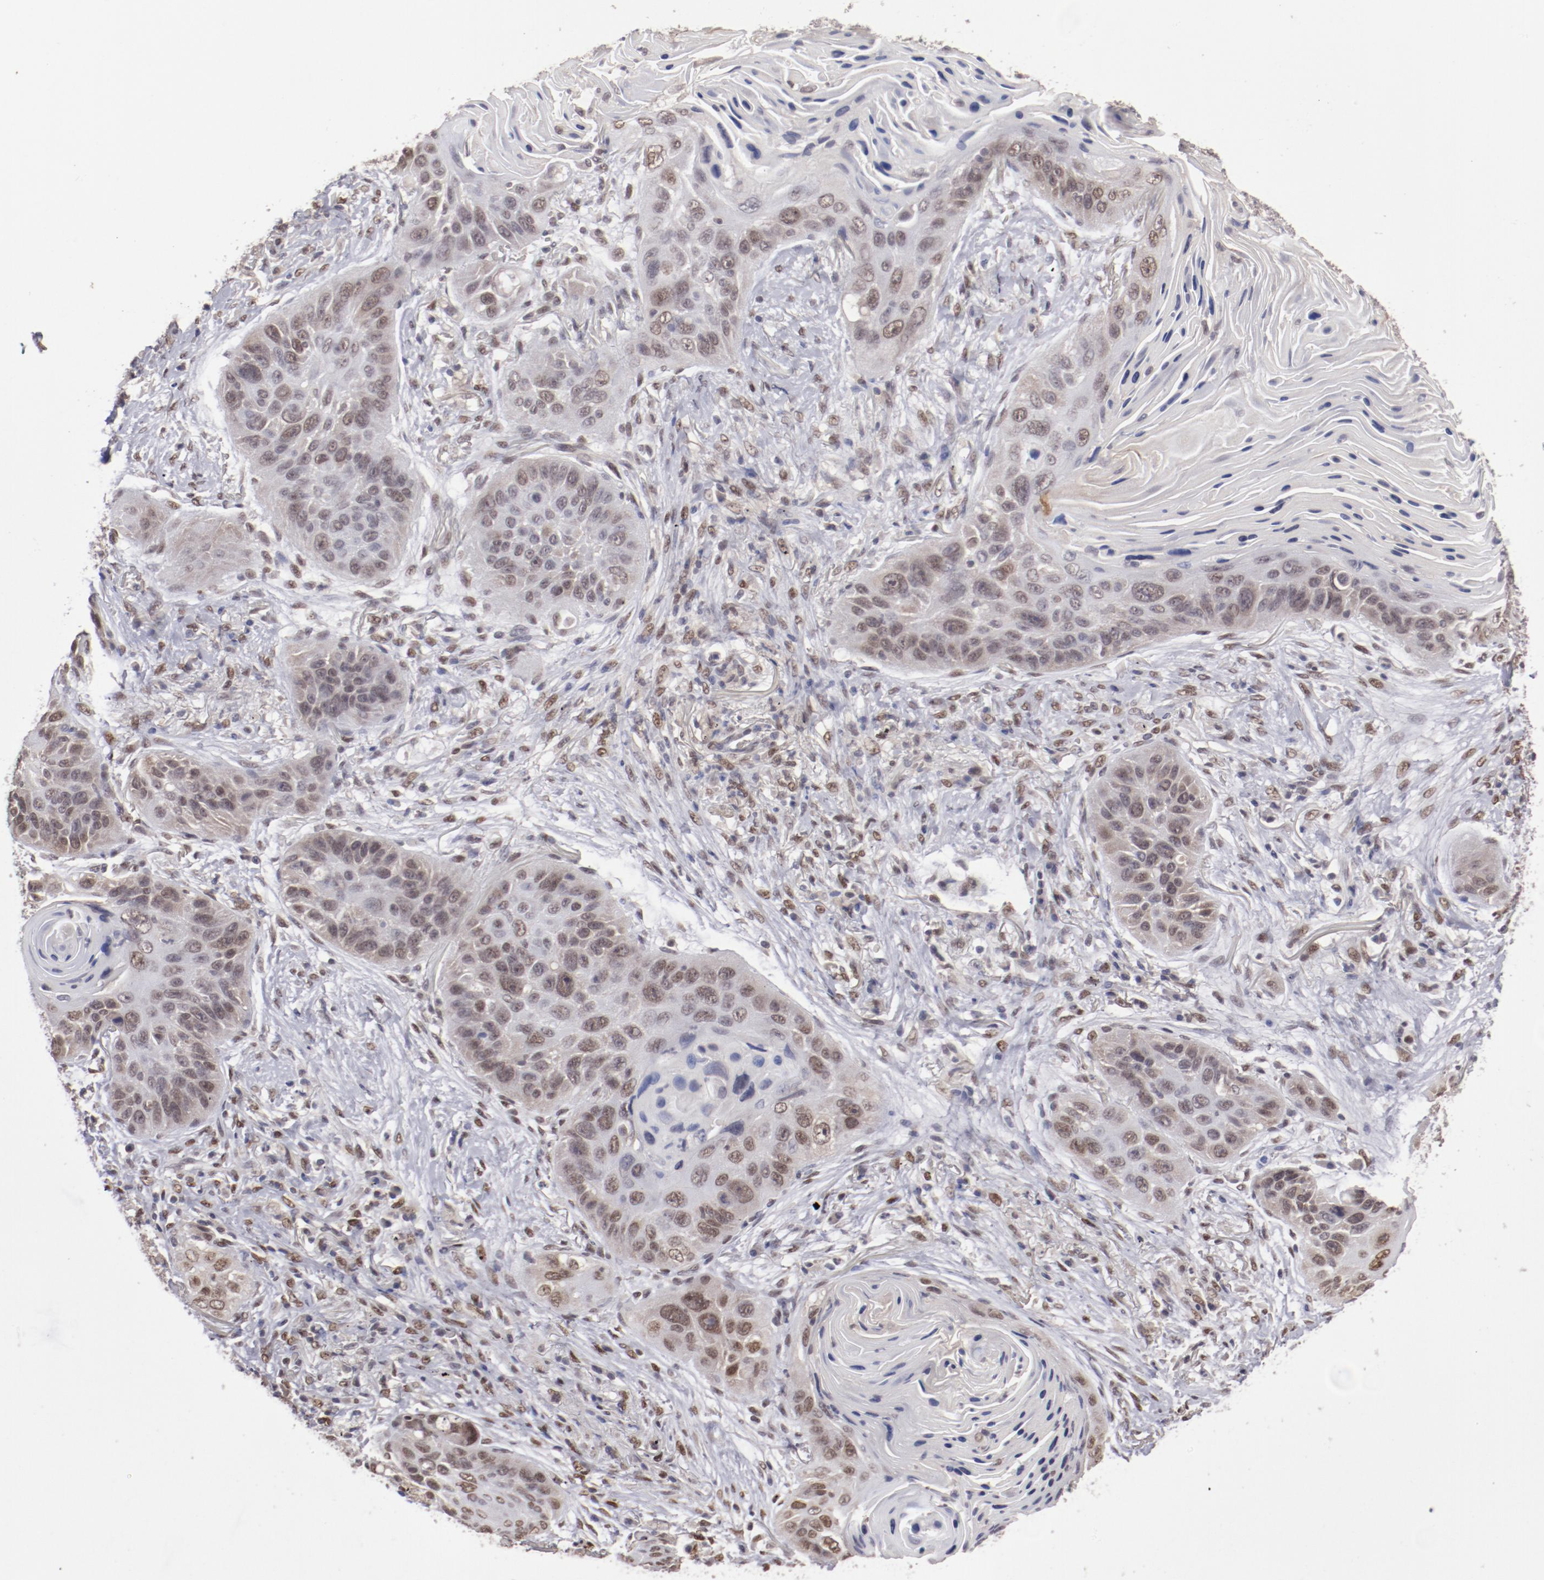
{"staining": {"intensity": "moderate", "quantity": "25%-75%", "location": "nuclear"}, "tissue": "lung cancer", "cell_type": "Tumor cells", "image_type": "cancer", "snomed": [{"axis": "morphology", "description": "Squamous cell carcinoma, NOS"}, {"axis": "topography", "description": "Lung"}], "caption": "Lung cancer tissue shows moderate nuclear staining in about 25%-75% of tumor cells", "gene": "ARNT", "patient": {"sex": "female", "age": 67}}